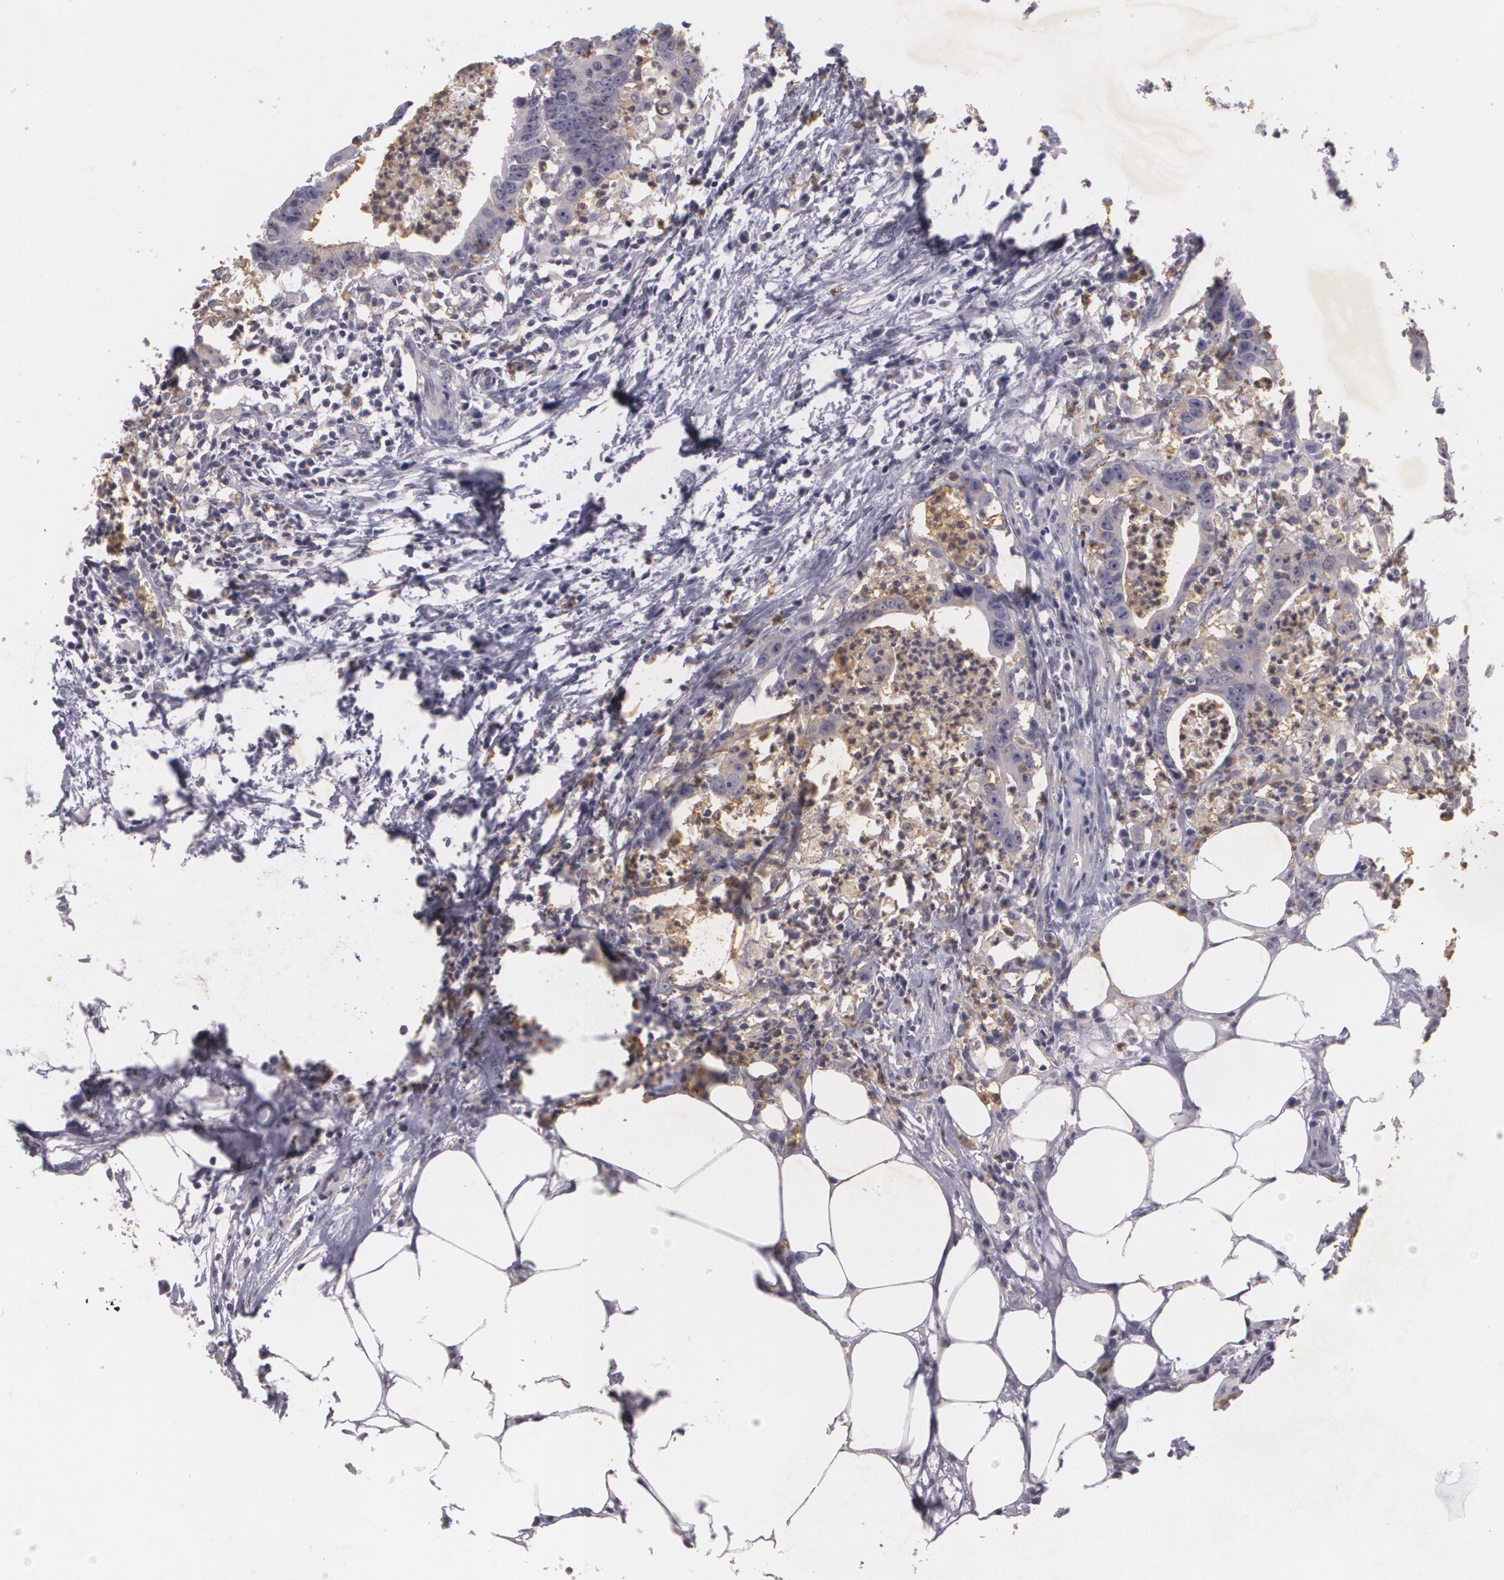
{"staining": {"intensity": "weak", "quantity": "25%-75%", "location": "cytoplasmic/membranous"}, "tissue": "colorectal cancer", "cell_type": "Tumor cells", "image_type": "cancer", "snomed": [{"axis": "morphology", "description": "Adenocarcinoma, NOS"}, {"axis": "topography", "description": "Colon"}], "caption": "Protein expression analysis of colorectal adenocarcinoma reveals weak cytoplasmic/membranous expression in approximately 25%-75% of tumor cells.", "gene": "KCNA4", "patient": {"sex": "male", "age": 55}}